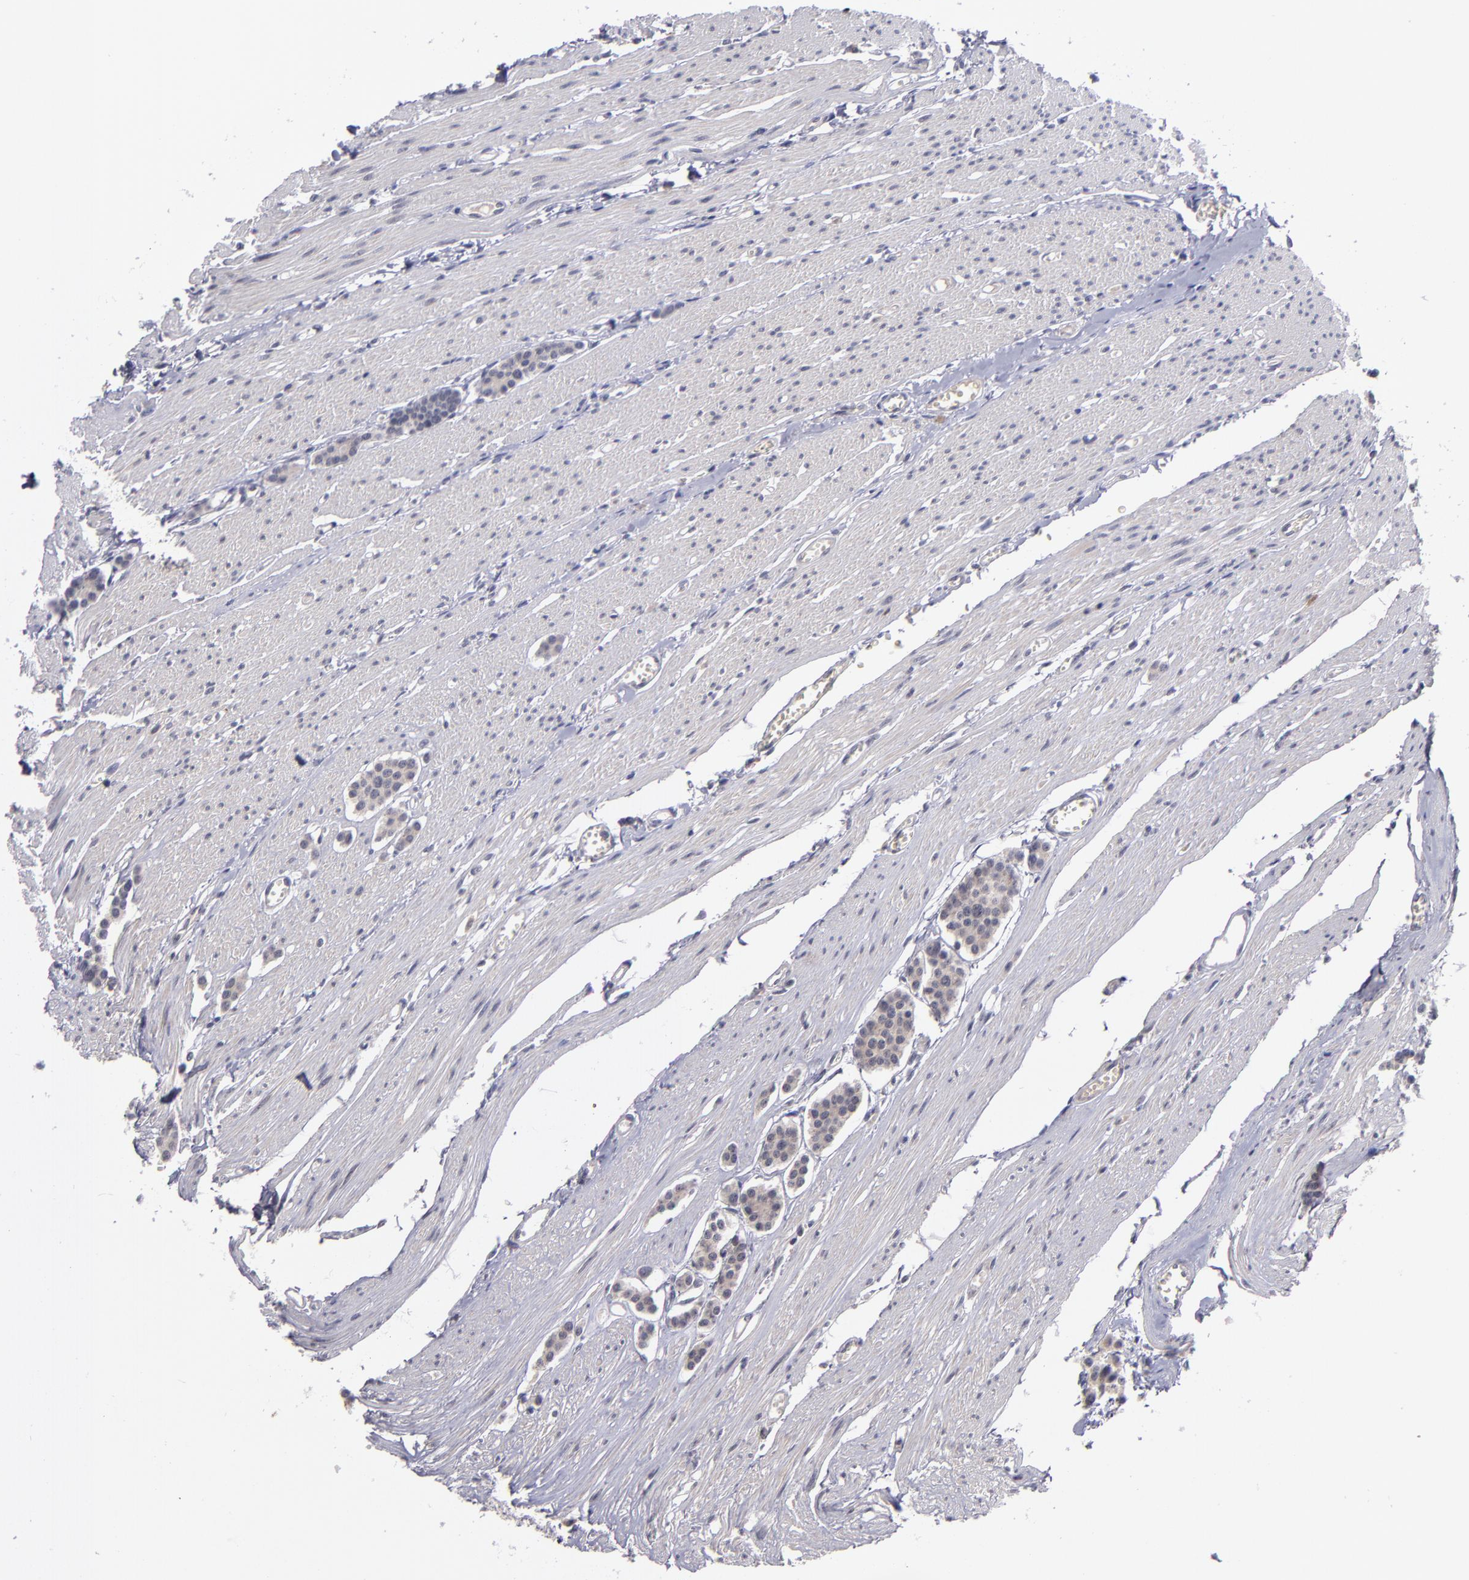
{"staining": {"intensity": "weak", "quantity": ">75%", "location": "cytoplasmic/membranous"}, "tissue": "carcinoid", "cell_type": "Tumor cells", "image_type": "cancer", "snomed": [{"axis": "morphology", "description": "Carcinoid, malignant, NOS"}, {"axis": "topography", "description": "Small intestine"}], "caption": "Carcinoid (malignant) stained with immunohistochemistry shows weak cytoplasmic/membranous expression in approximately >75% of tumor cells.", "gene": "CDC7", "patient": {"sex": "male", "age": 60}}